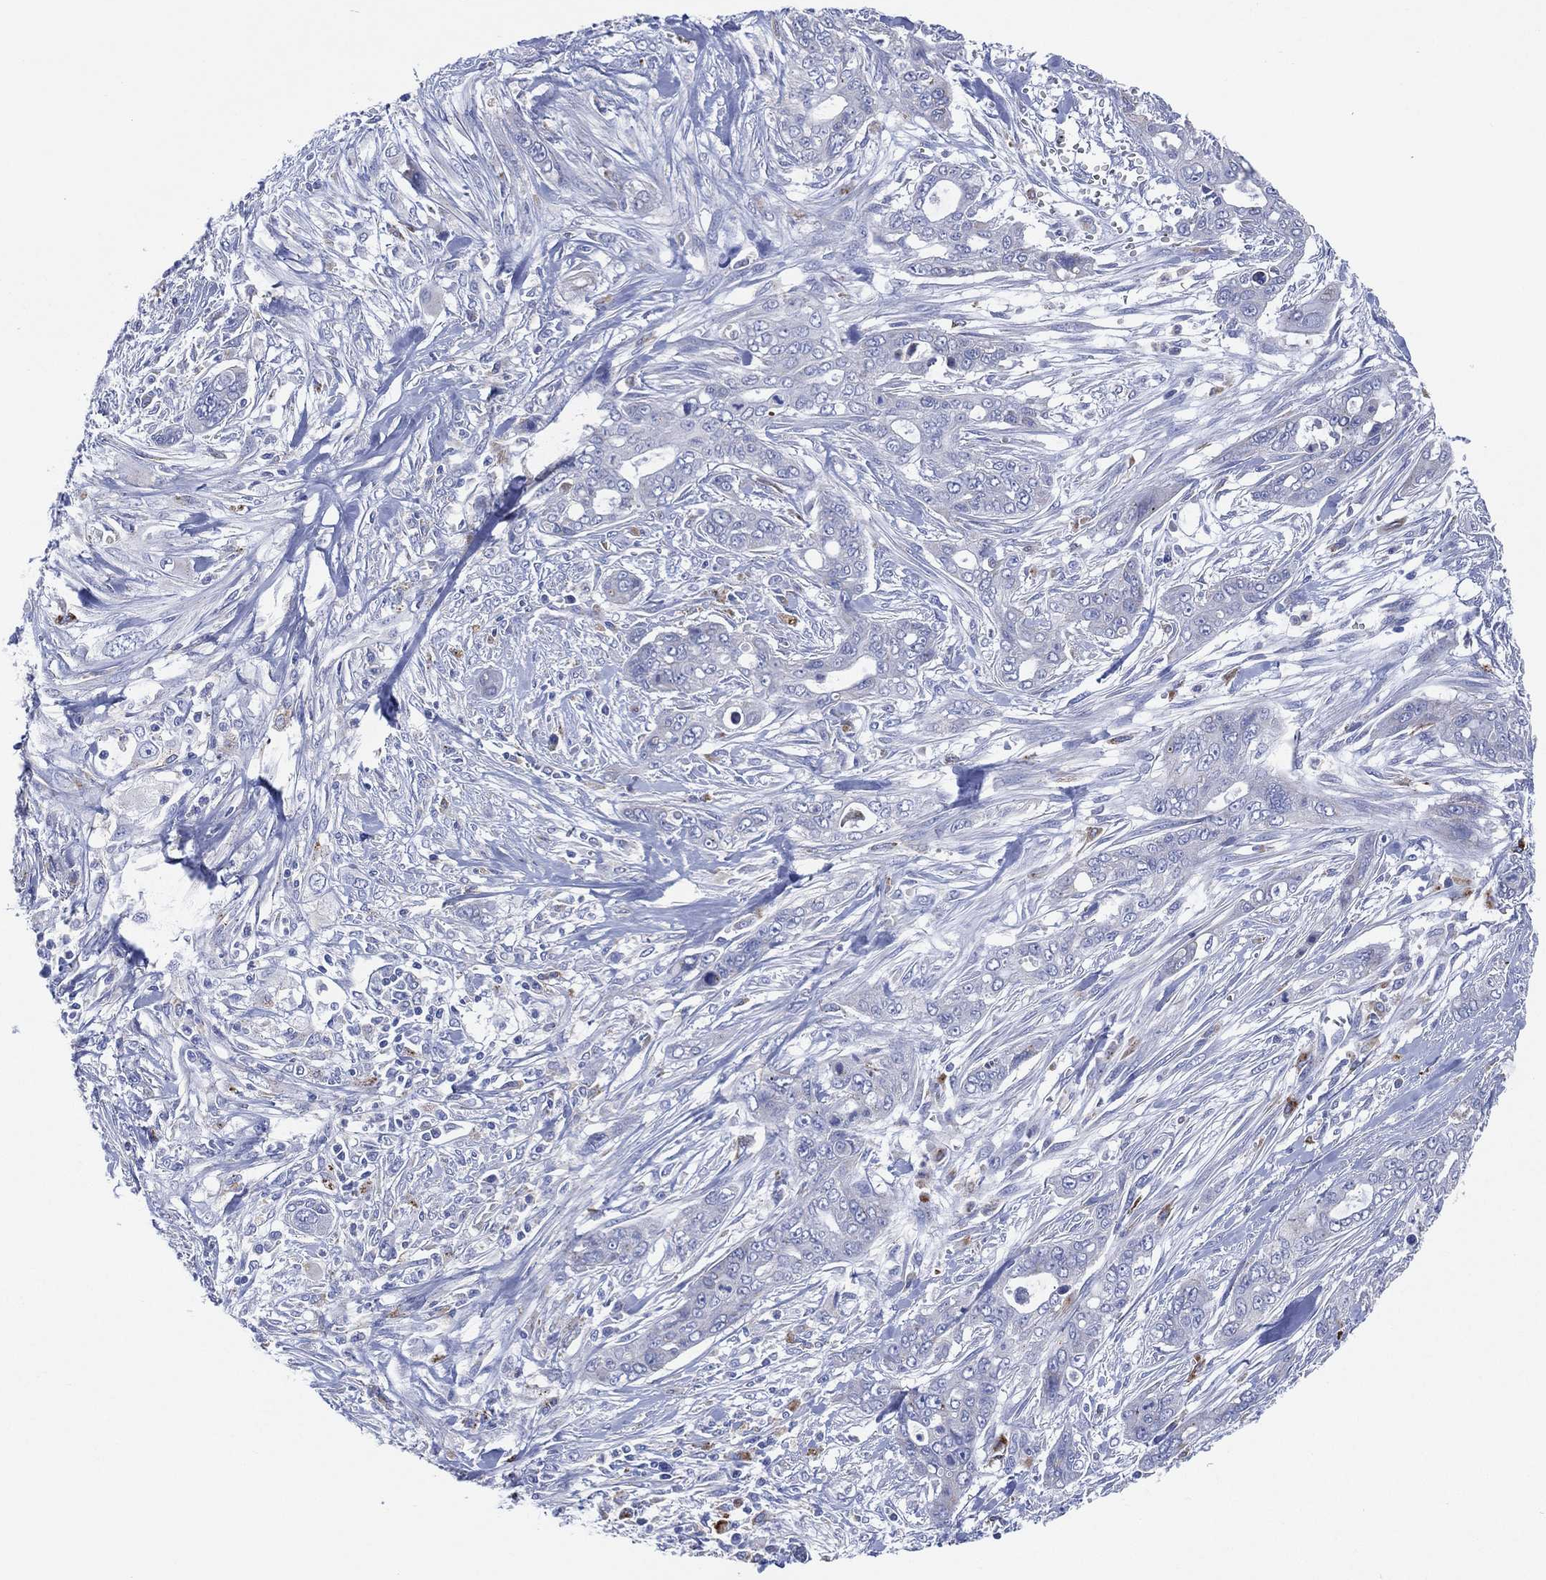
{"staining": {"intensity": "negative", "quantity": "none", "location": "none"}, "tissue": "pancreatic cancer", "cell_type": "Tumor cells", "image_type": "cancer", "snomed": [{"axis": "morphology", "description": "Adenocarcinoma, NOS"}, {"axis": "topography", "description": "Pancreas"}], "caption": "Immunohistochemistry micrograph of human adenocarcinoma (pancreatic) stained for a protein (brown), which demonstrates no staining in tumor cells. The staining is performed using DAB (3,3'-diaminobenzidine) brown chromogen with nuclei counter-stained in using hematoxylin.", "gene": "GALNS", "patient": {"sex": "male", "age": 47}}